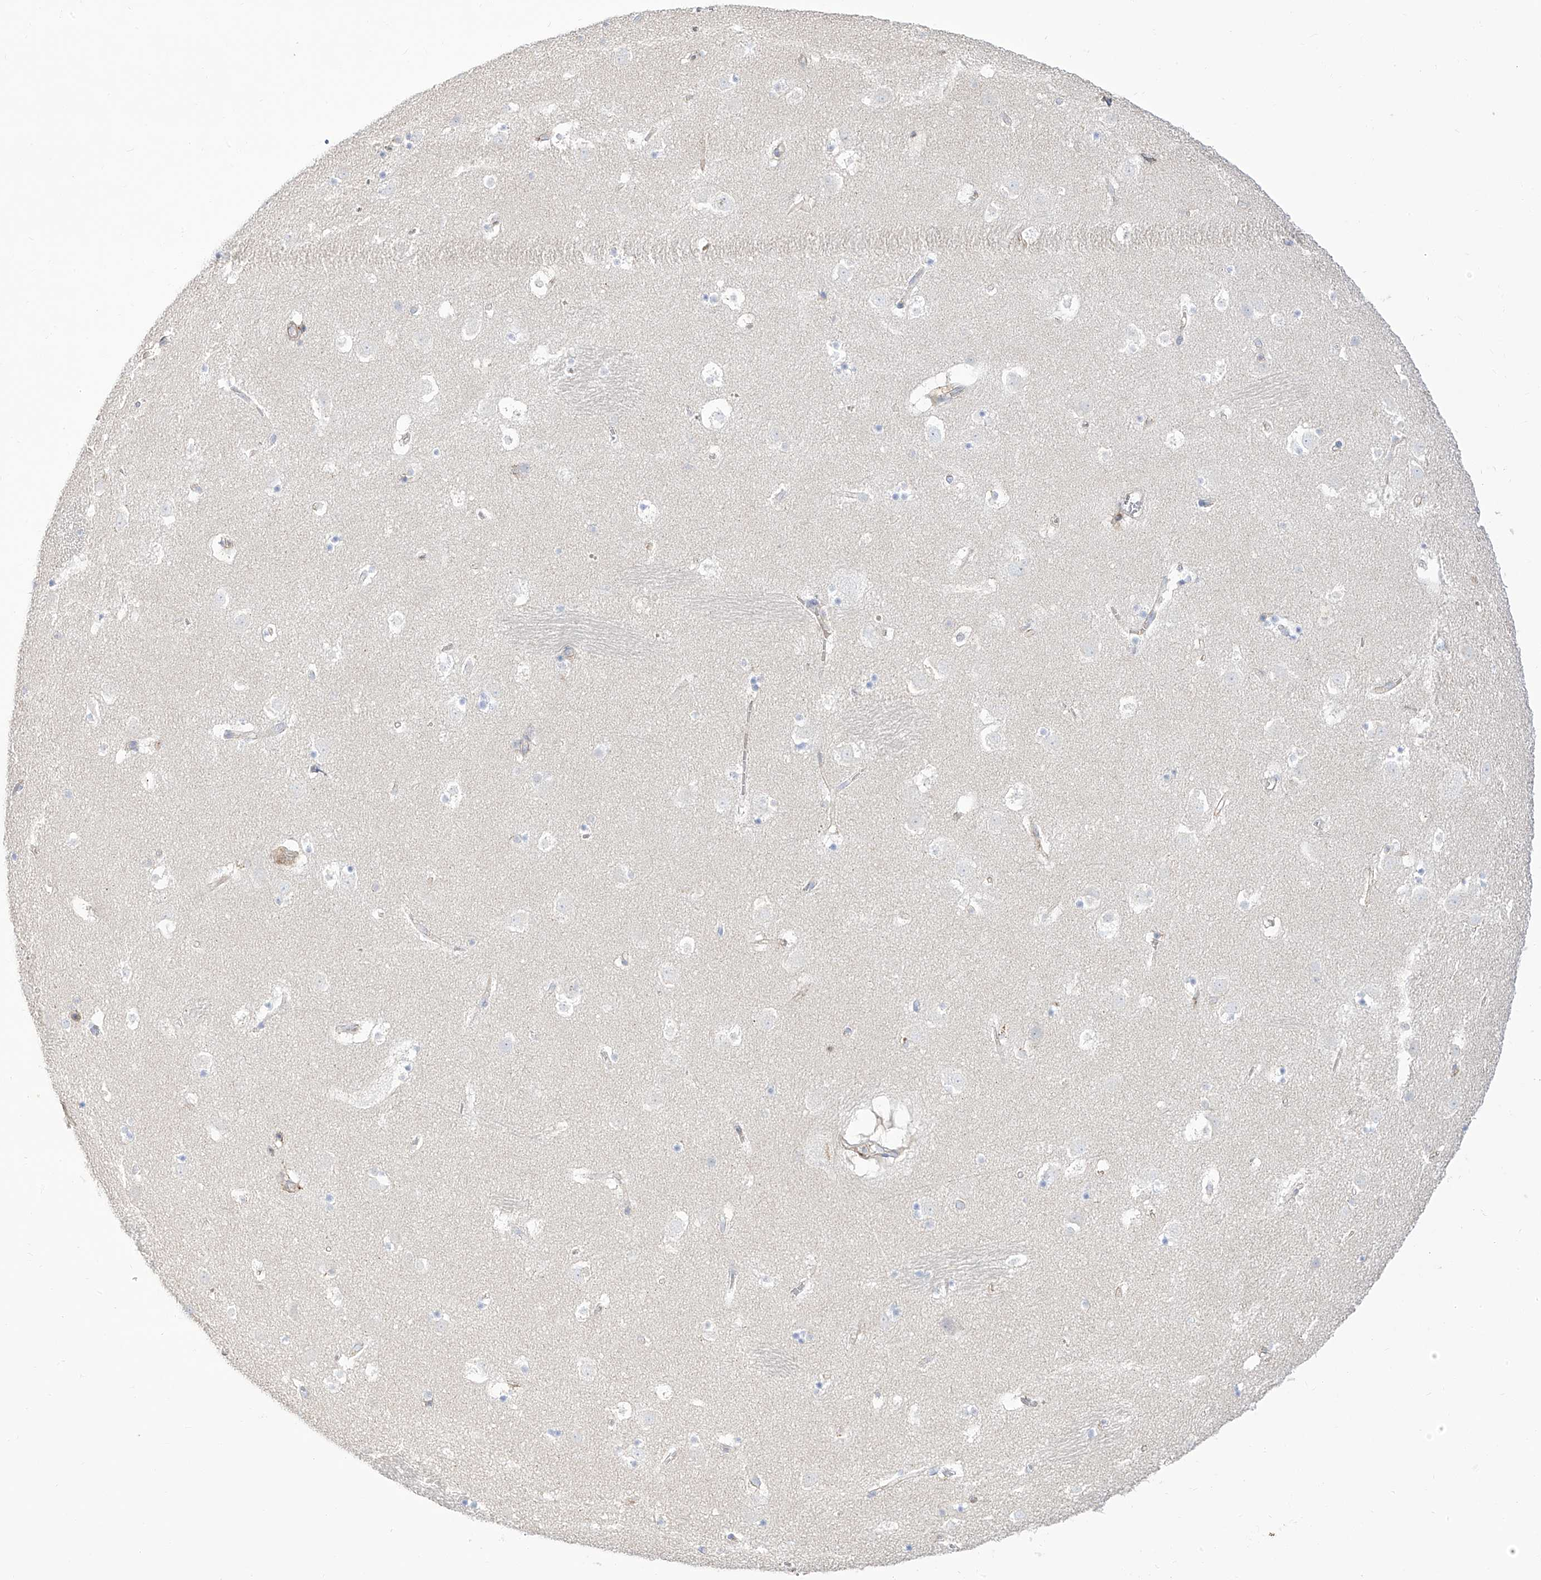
{"staining": {"intensity": "negative", "quantity": "none", "location": "none"}, "tissue": "caudate", "cell_type": "Glial cells", "image_type": "normal", "snomed": [{"axis": "morphology", "description": "Normal tissue, NOS"}, {"axis": "topography", "description": "Lateral ventricle wall"}], "caption": "The micrograph reveals no significant positivity in glial cells of caudate.", "gene": "ZGRF1", "patient": {"sex": "male", "age": 45}}